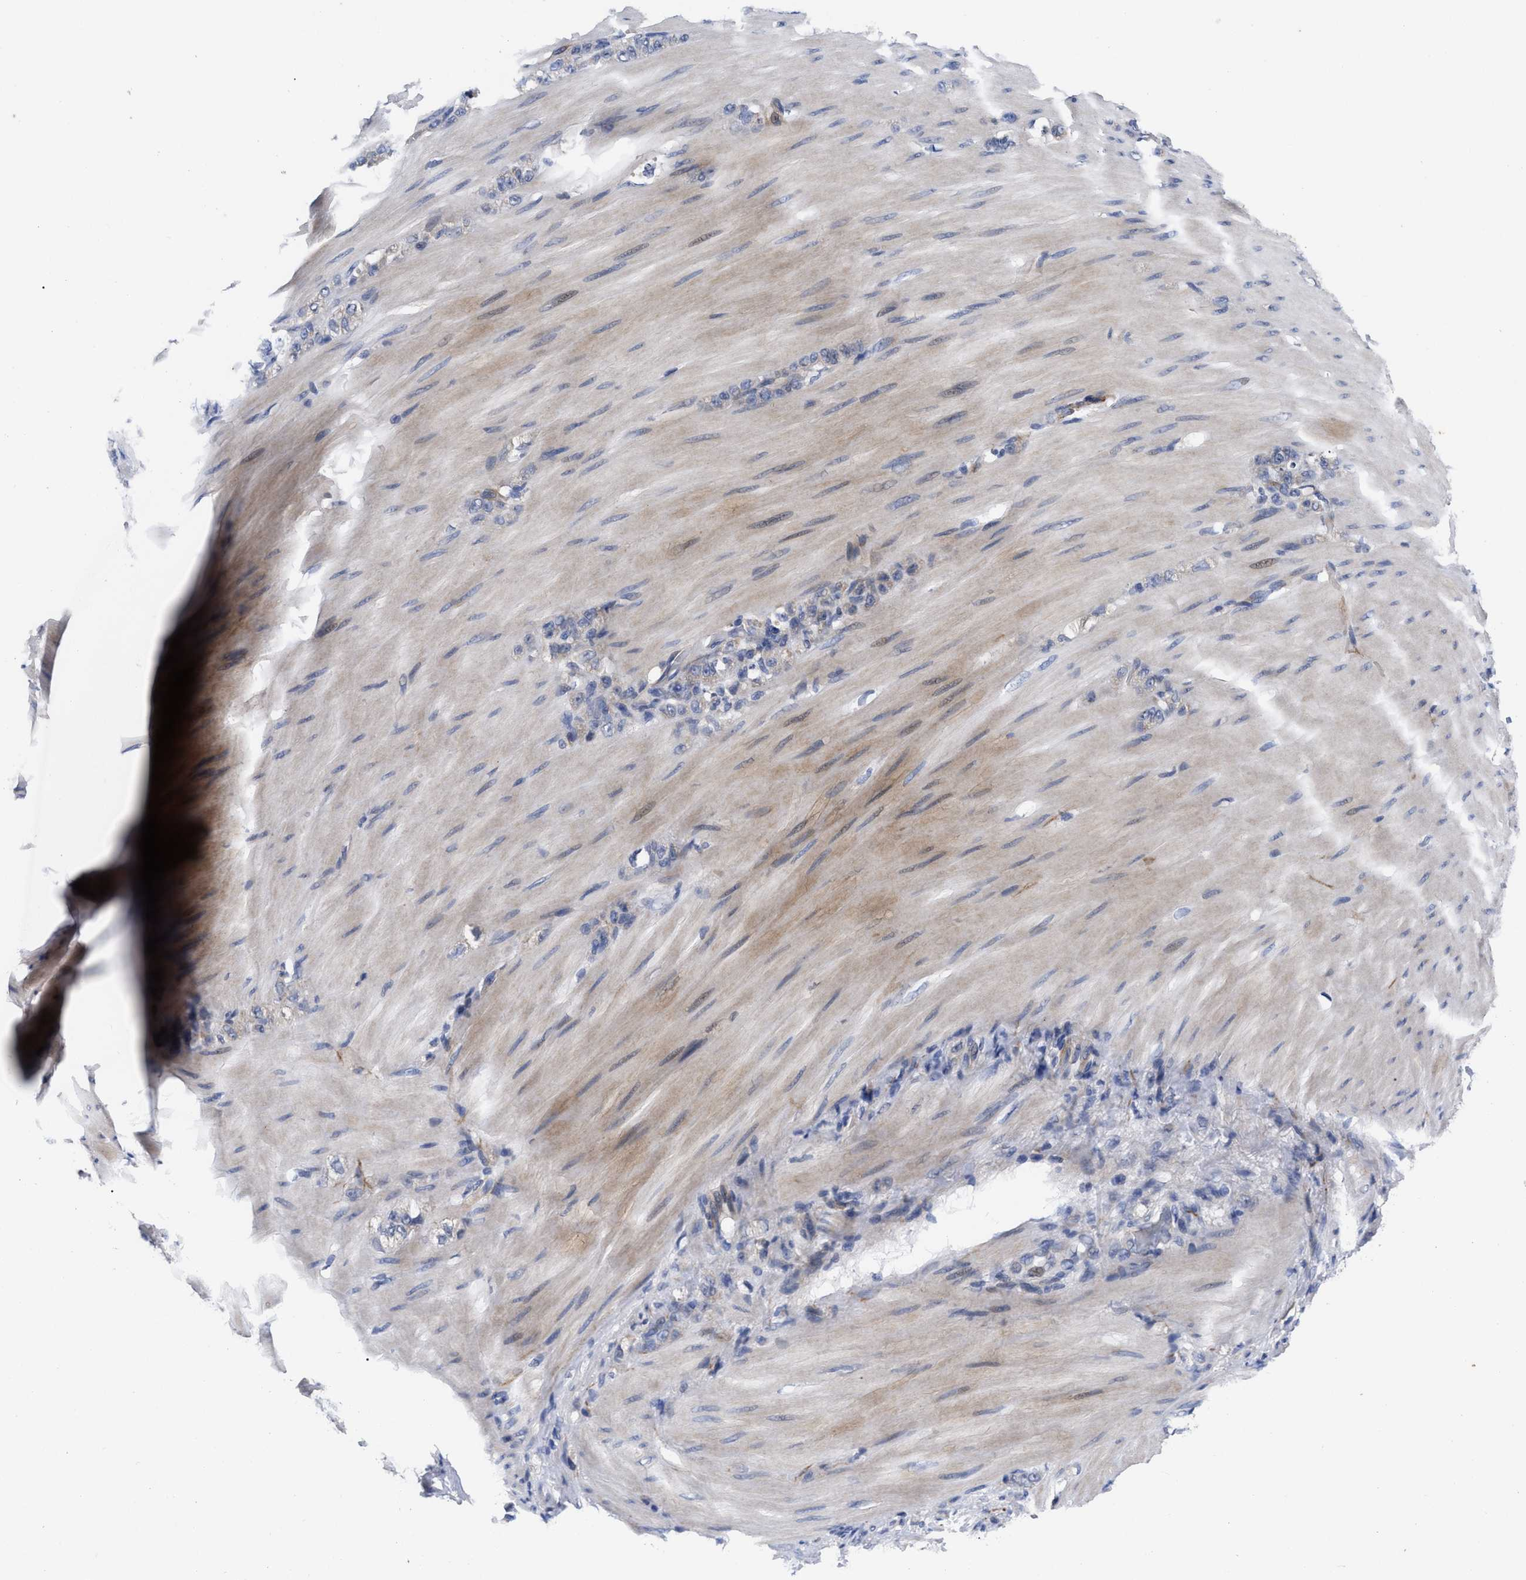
{"staining": {"intensity": "negative", "quantity": "none", "location": "none"}, "tissue": "stomach cancer", "cell_type": "Tumor cells", "image_type": "cancer", "snomed": [{"axis": "morphology", "description": "Normal tissue, NOS"}, {"axis": "morphology", "description": "Adenocarcinoma, NOS"}, {"axis": "topography", "description": "Stomach"}], "caption": "This histopathology image is of adenocarcinoma (stomach) stained with immunohistochemistry to label a protein in brown with the nuclei are counter-stained blue. There is no positivity in tumor cells.", "gene": "CCN5", "patient": {"sex": "male", "age": 82}}